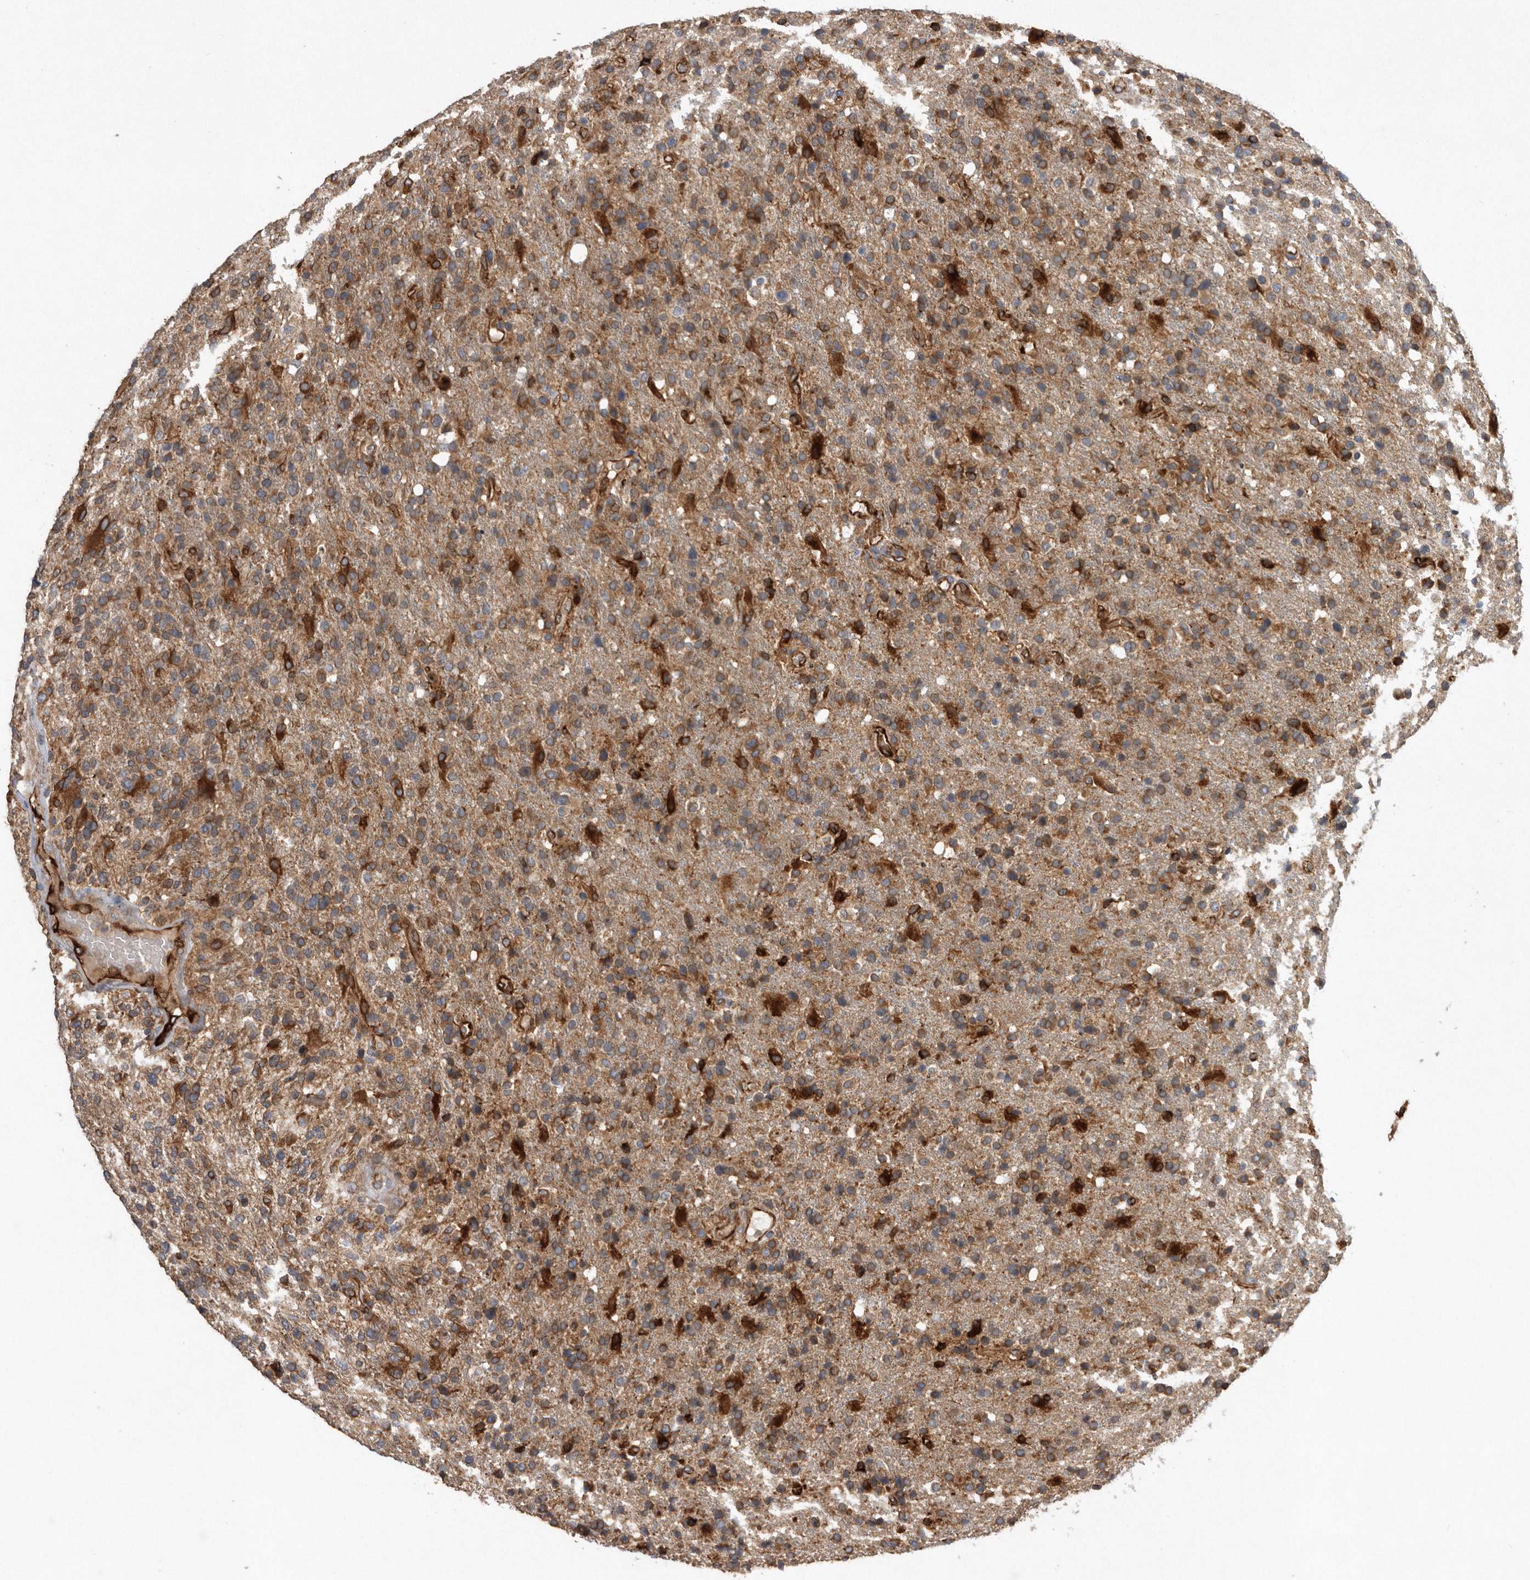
{"staining": {"intensity": "strong", "quantity": "25%-75%", "location": "cytoplasmic/membranous"}, "tissue": "glioma", "cell_type": "Tumor cells", "image_type": "cancer", "snomed": [{"axis": "morphology", "description": "Glioma, malignant, High grade"}, {"axis": "topography", "description": "Brain"}], "caption": "Immunohistochemistry (DAB) staining of human glioma demonstrates strong cytoplasmic/membranous protein staining in approximately 25%-75% of tumor cells.", "gene": "PON2", "patient": {"sex": "male", "age": 72}}